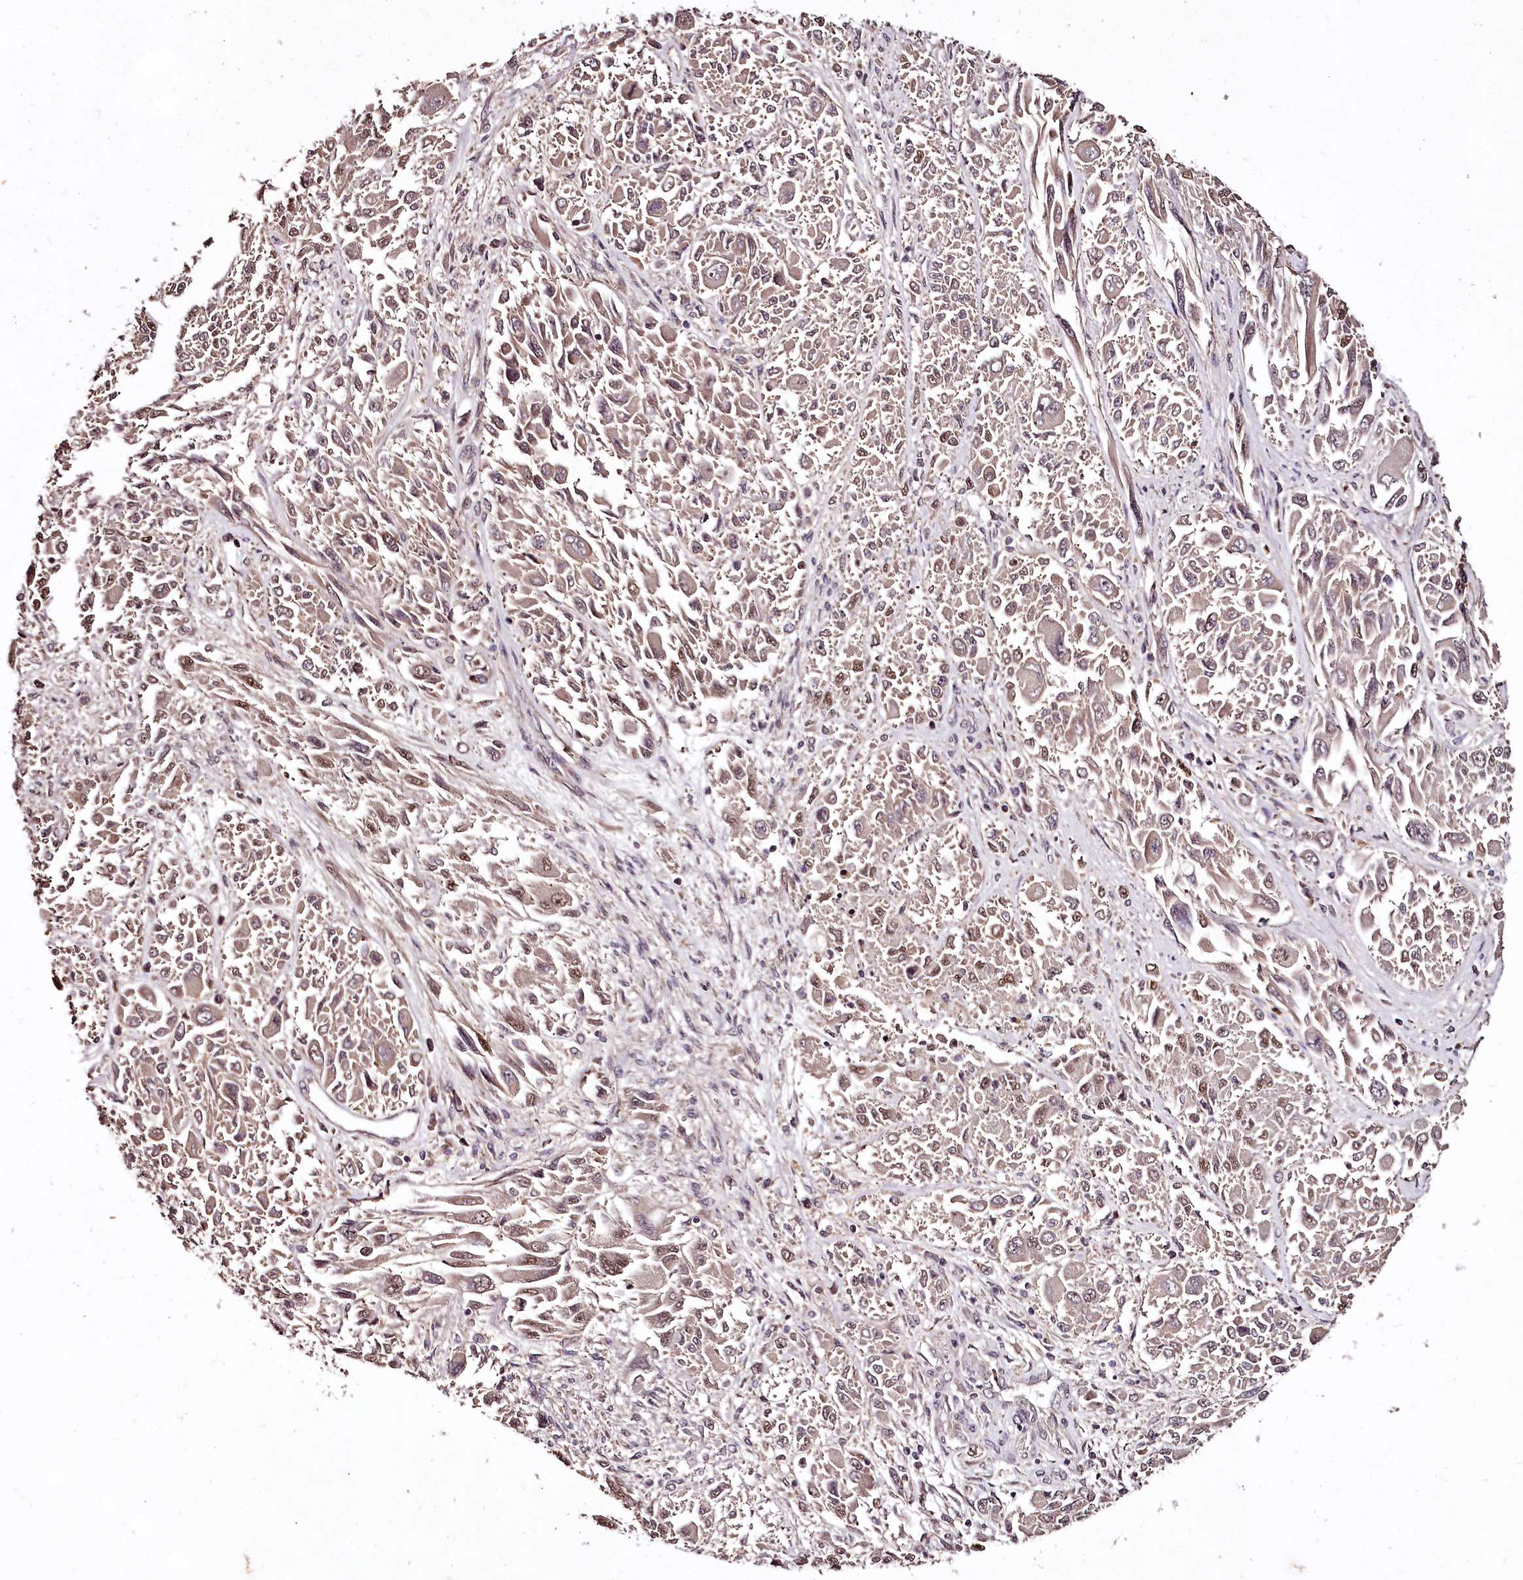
{"staining": {"intensity": "moderate", "quantity": "<25%", "location": "nuclear"}, "tissue": "melanoma", "cell_type": "Tumor cells", "image_type": "cancer", "snomed": [{"axis": "morphology", "description": "Malignant melanoma, NOS"}, {"axis": "topography", "description": "Skin"}], "caption": "Melanoma was stained to show a protein in brown. There is low levels of moderate nuclear staining in about <25% of tumor cells.", "gene": "MAML3", "patient": {"sex": "female", "age": 91}}